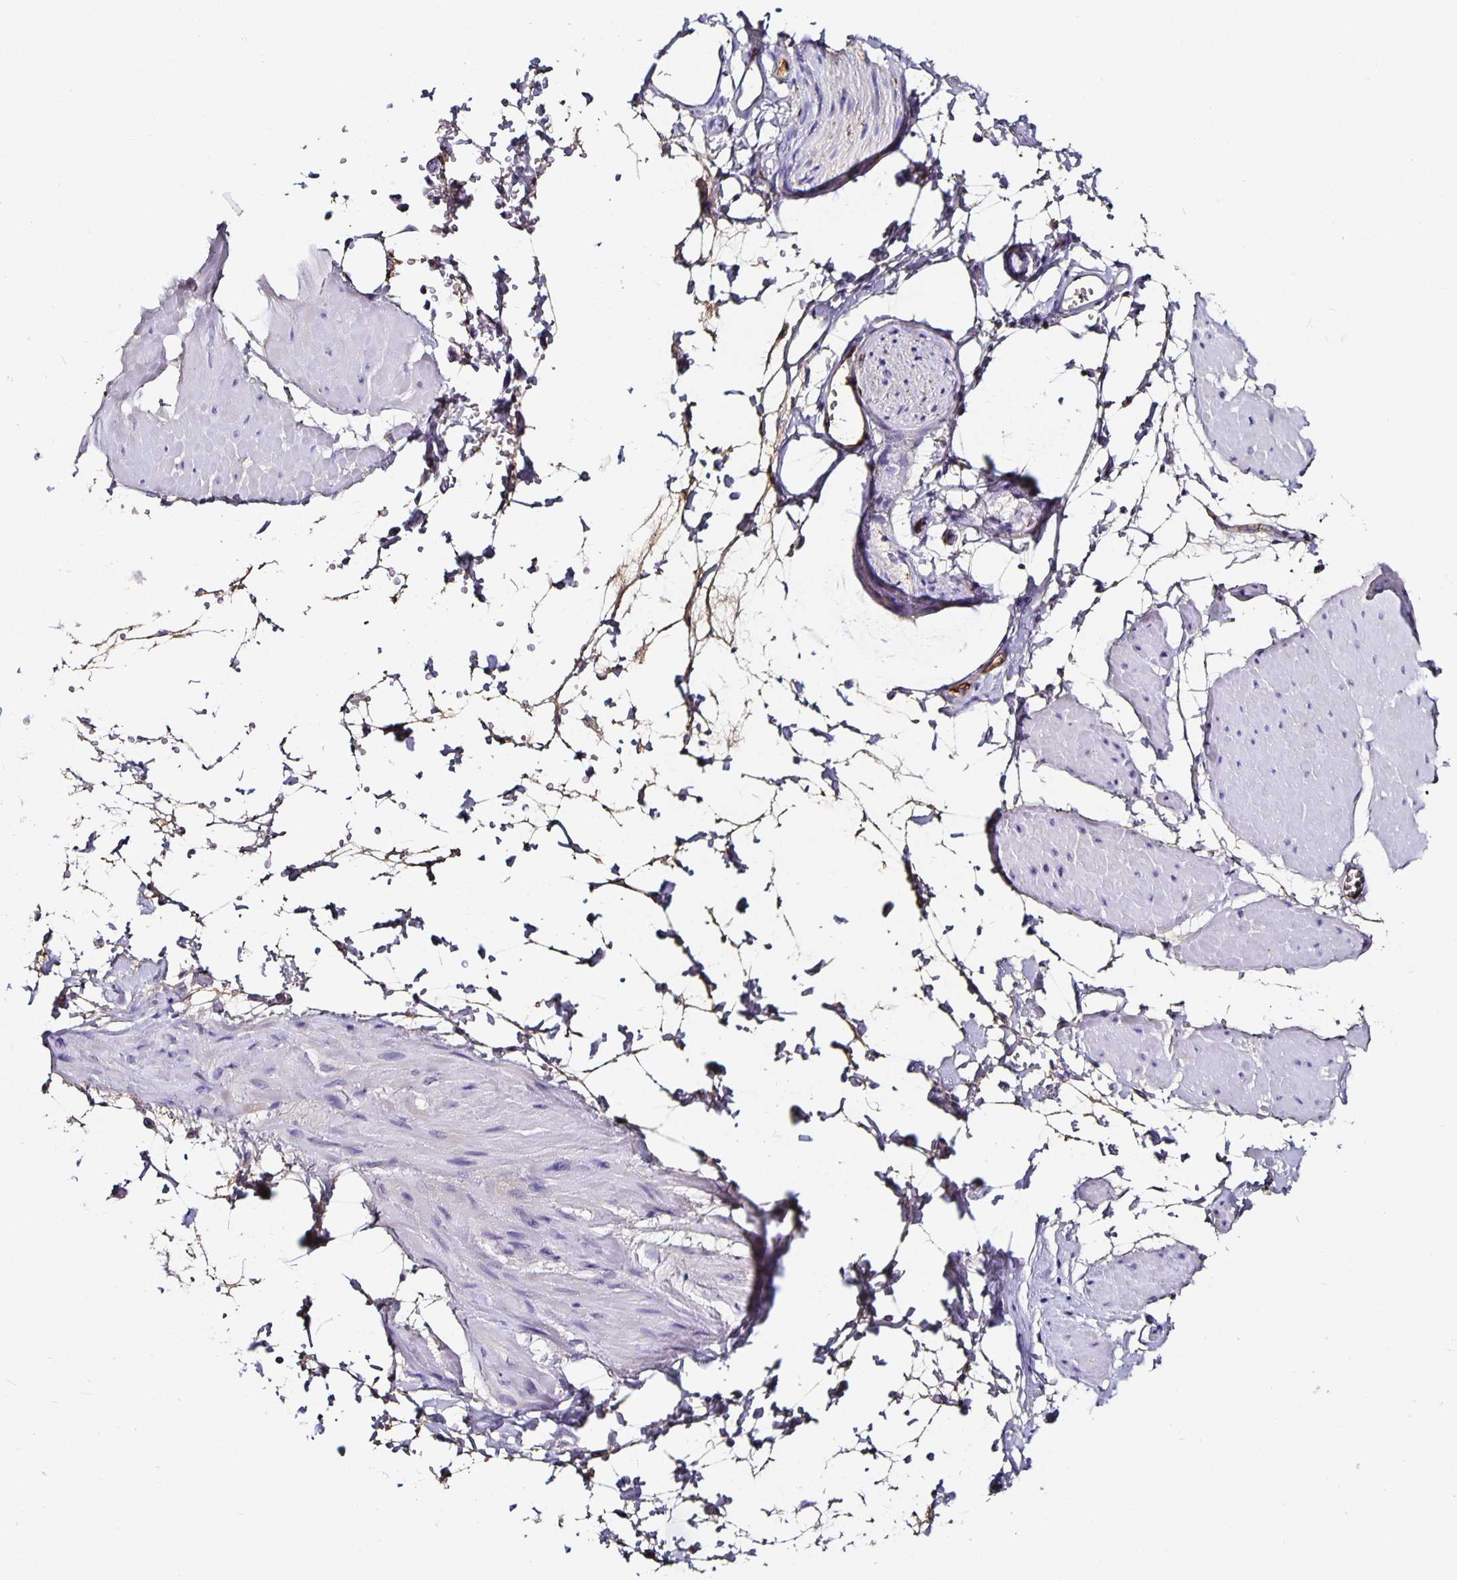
{"staining": {"intensity": "weak", "quantity": "<25%", "location": "cytoplasmic/membranous"}, "tissue": "adipose tissue", "cell_type": "Adipocytes", "image_type": "normal", "snomed": [{"axis": "morphology", "description": "Normal tissue, NOS"}, {"axis": "topography", "description": "Smooth muscle"}, {"axis": "topography", "description": "Peripheral nerve tissue"}], "caption": "Immunohistochemical staining of unremarkable human adipose tissue exhibits no significant expression in adipocytes. (DAB (3,3'-diaminobenzidine) immunohistochemistry (IHC), high magnification).", "gene": "TTR", "patient": {"sex": "male", "age": 58}}